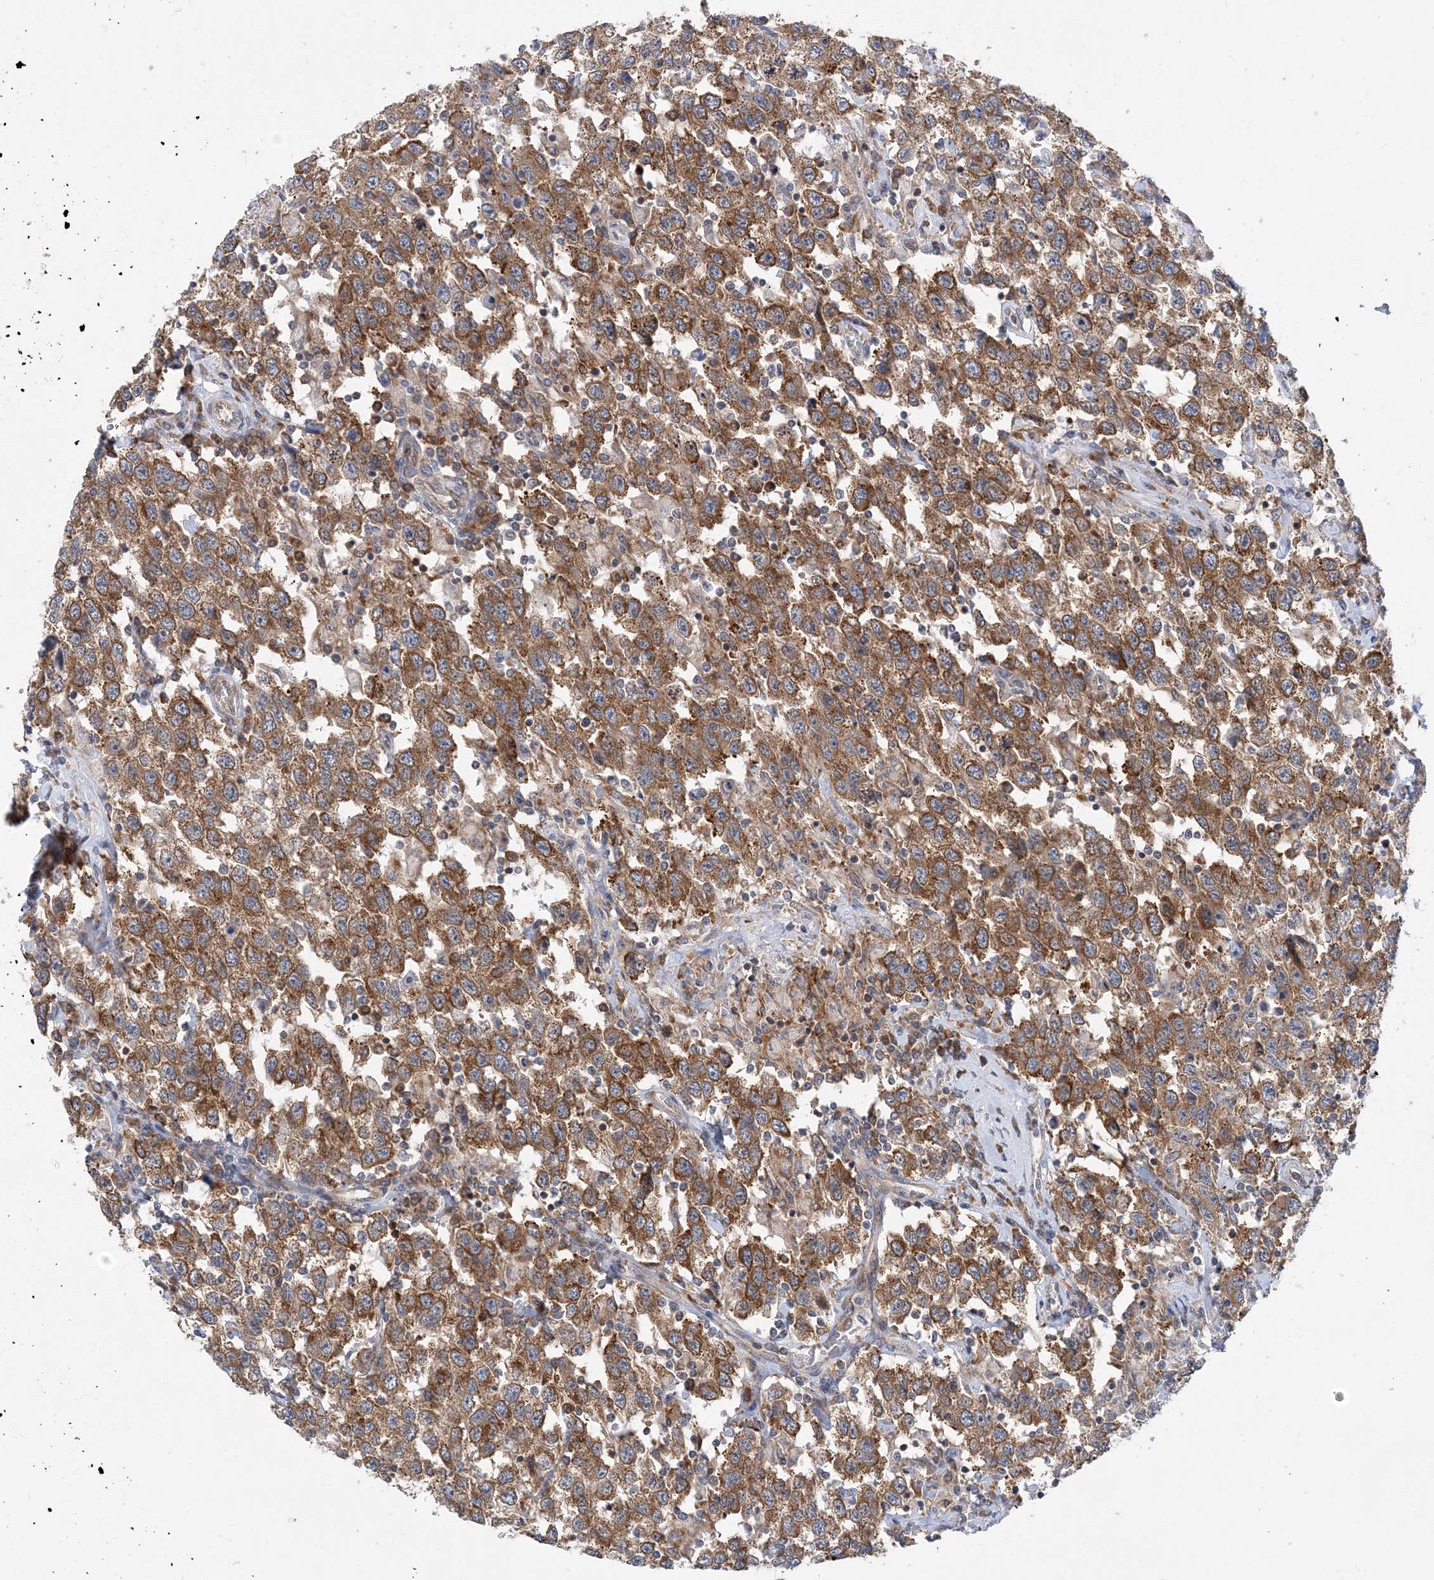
{"staining": {"intensity": "moderate", "quantity": ">75%", "location": "cytoplasmic/membranous"}, "tissue": "testis cancer", "cell_type": "Tumor cells", "image_type": "cancer", "snomed": [{"axis": "morphology", "description": "Seminoma, NOS"}, {"axis": "topography", "description": "Testis"}], "caption": "Testis cancer stained with DAB (3,3'-diaminobenzidine) immunohistochemistry reveals medium levels of moderate cytoplasmic/membranous expression in approximately >75% of tumor cells.", "gene": "LARP4B", "patient": {"sex": "male", "age": 41}}